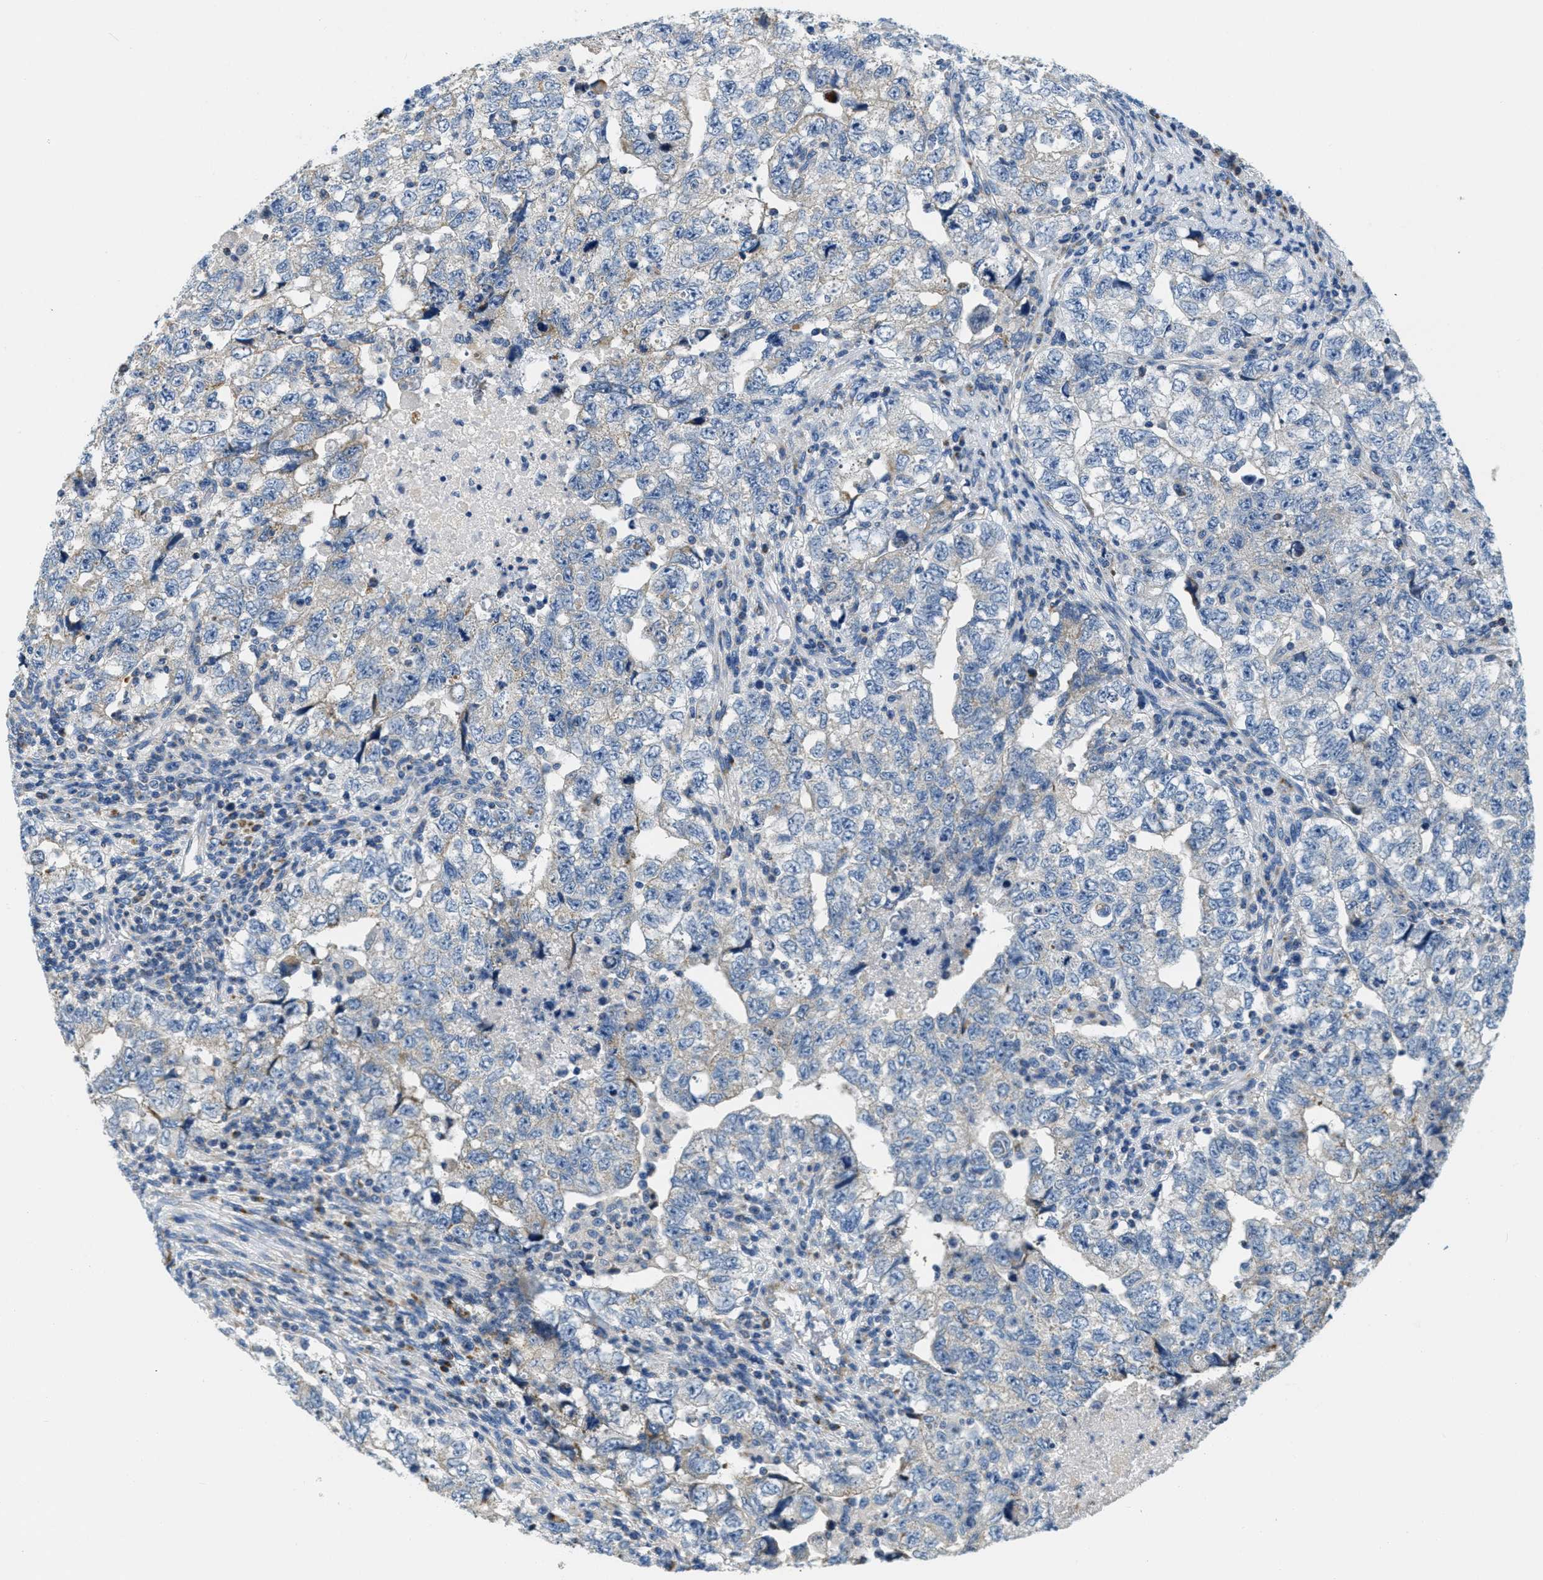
{"staining": {"intensity": "weak", "quantity": "<25%", "location": "cytoplasmic/membranous"}, "tissue": "testis cancer", "cell_type": "Tumor cells", "image_type": "cancer", "snomed": [{"axis": "morphology", "description": "Carcinoma, Embryonal, NOS"}, {"axis": "topography", "description": "Testis"}], "caption": "Tumor cells show no significant protein staining in testis embryonal carcinoma. (DAB IHC visualized using brightfield microscopy, high magnification).", "gene": "CA4", "patient": {"sex": "male", "age": 36}}